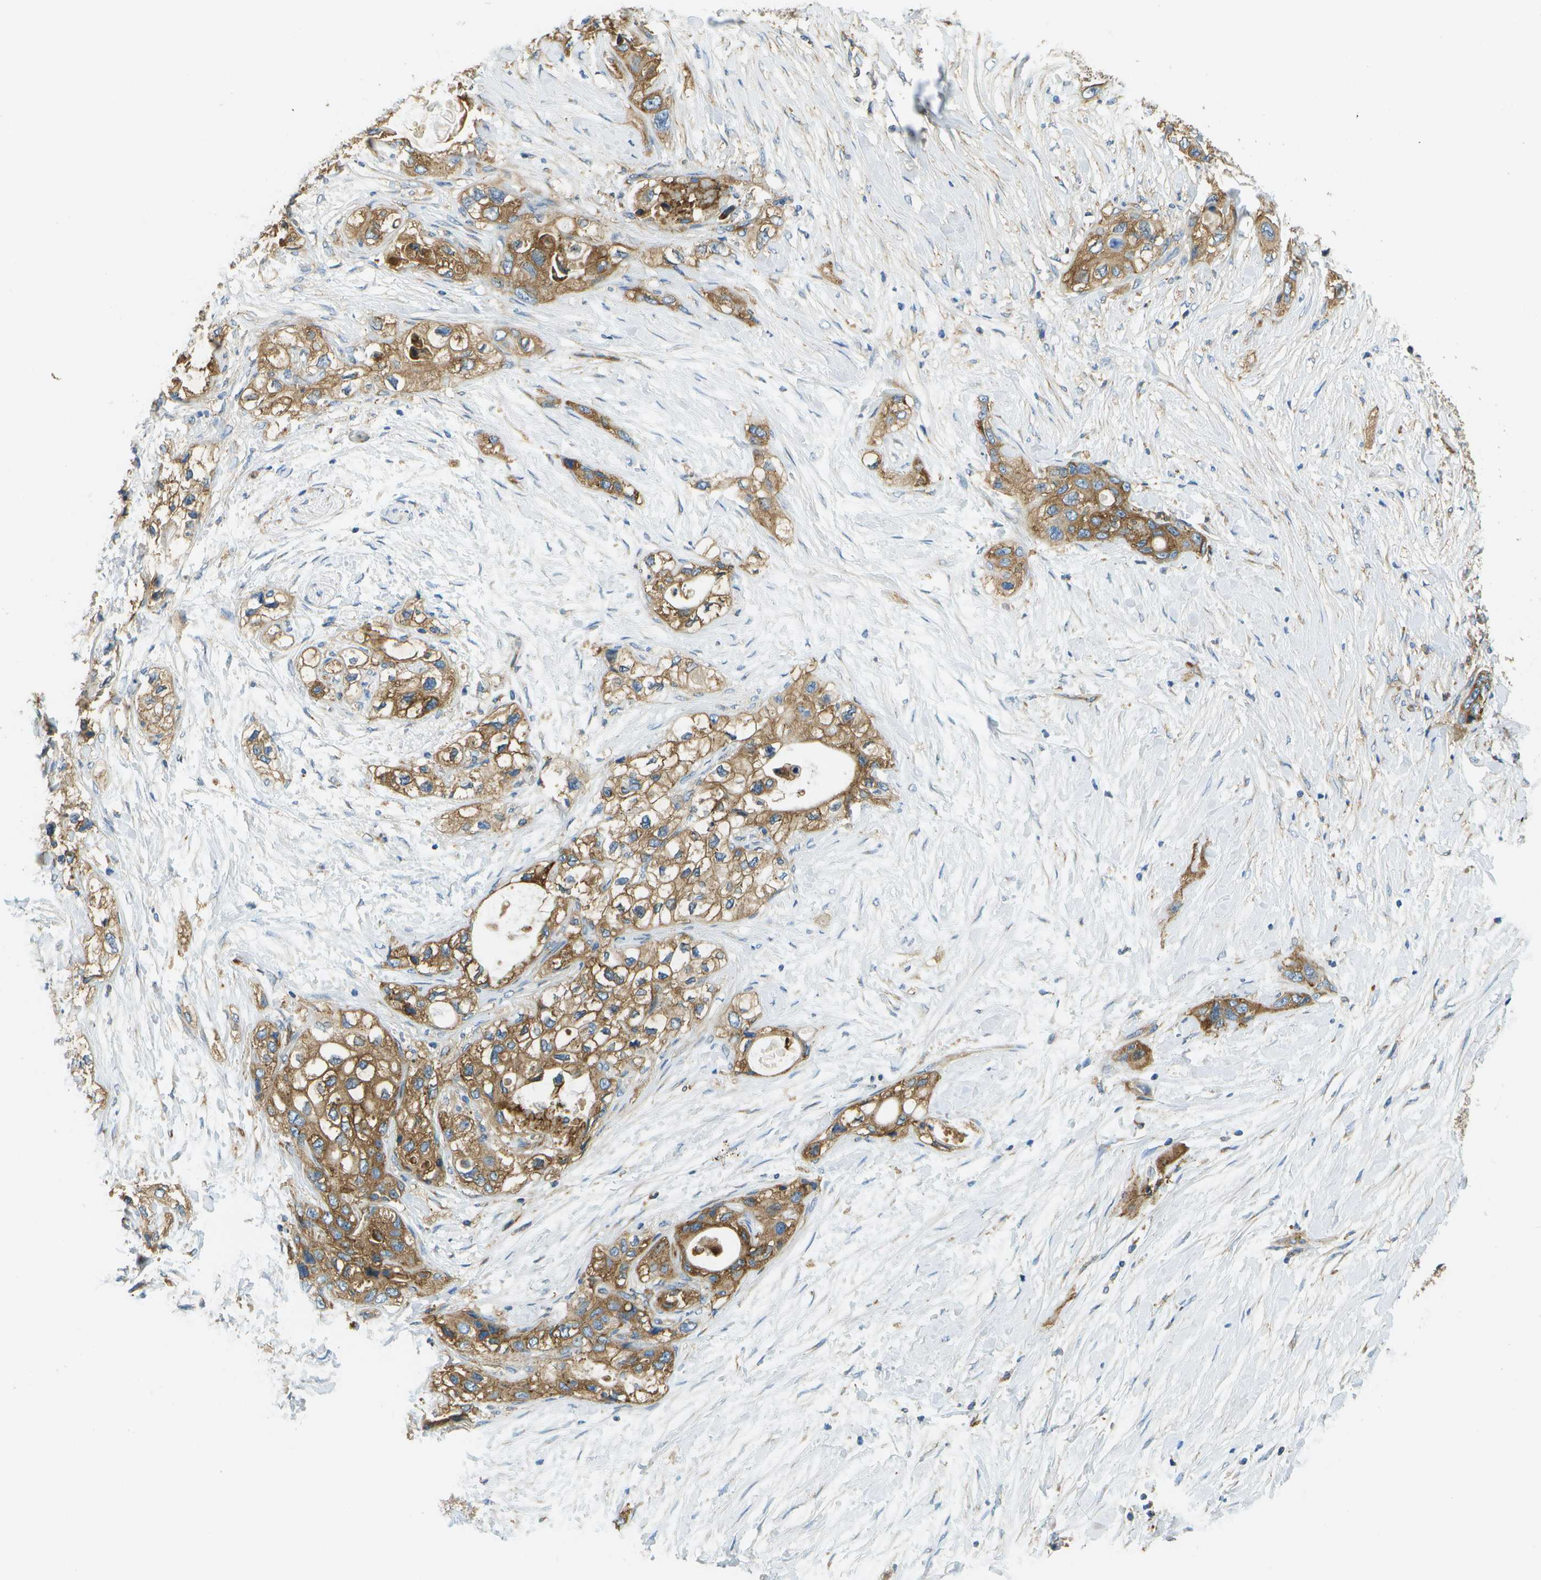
{"staining": {"intensity": "moderate", "quantity": ">75%", "location": "cytoplasmic/membranous"}, "tissue": "pancreatic cancer", "cell_type": "Tumor cells", "image_type": "cancer", "snomed": [{"axis": "morphology", "description": "Adenocarcinoma, NOS"}, {"axis": "topography", "description": "Pancreas"}], "caption": "Pancreatic adenocarcinoma stained for a protein exhibits moderate cytoplasmic/membranous positivity in tumor cells.", "gene": "CLTC", "patient": {"sex": "female", "age": 70}}